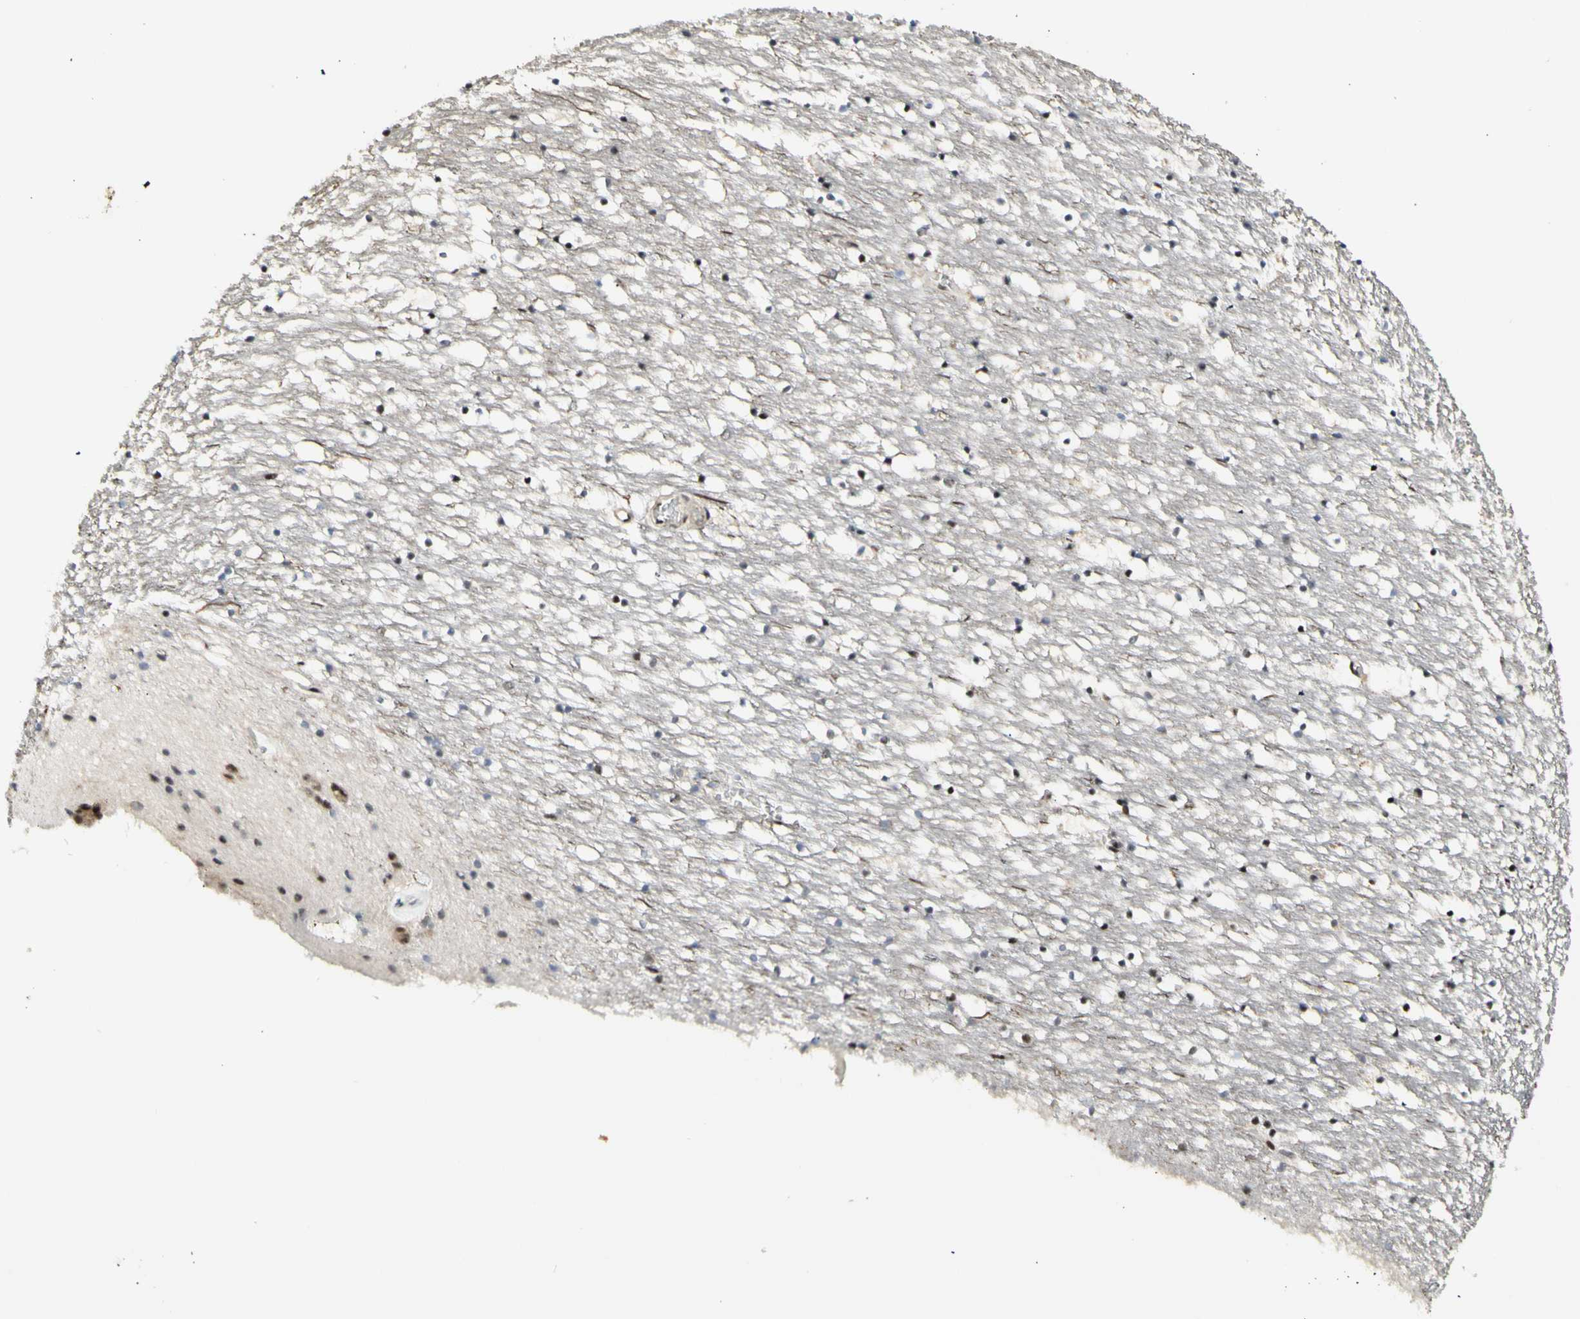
{"staining": {"intensity": "weak", "quantity": "<25%", "location": "cytoplasmic/membranous"}, "tissue": "caudate", "cell_type": "Glial cells", "image_type": "normal", "snomed": [{"axis": "morphology", "description": "Normal tissue, NOS"}, {"axis": "topography", "description": "Lateral ventricle wall"}], "caption": "High power microscopy photomicrograph of an immunohistochemistry (IHC) histopathology image of normal caudate, revealing no significant staining in glial cells. (DAB immunohistochemistry, high magnification).", "gene": "DHRS7B", "patient": {"sex": "male", "age": 45}}